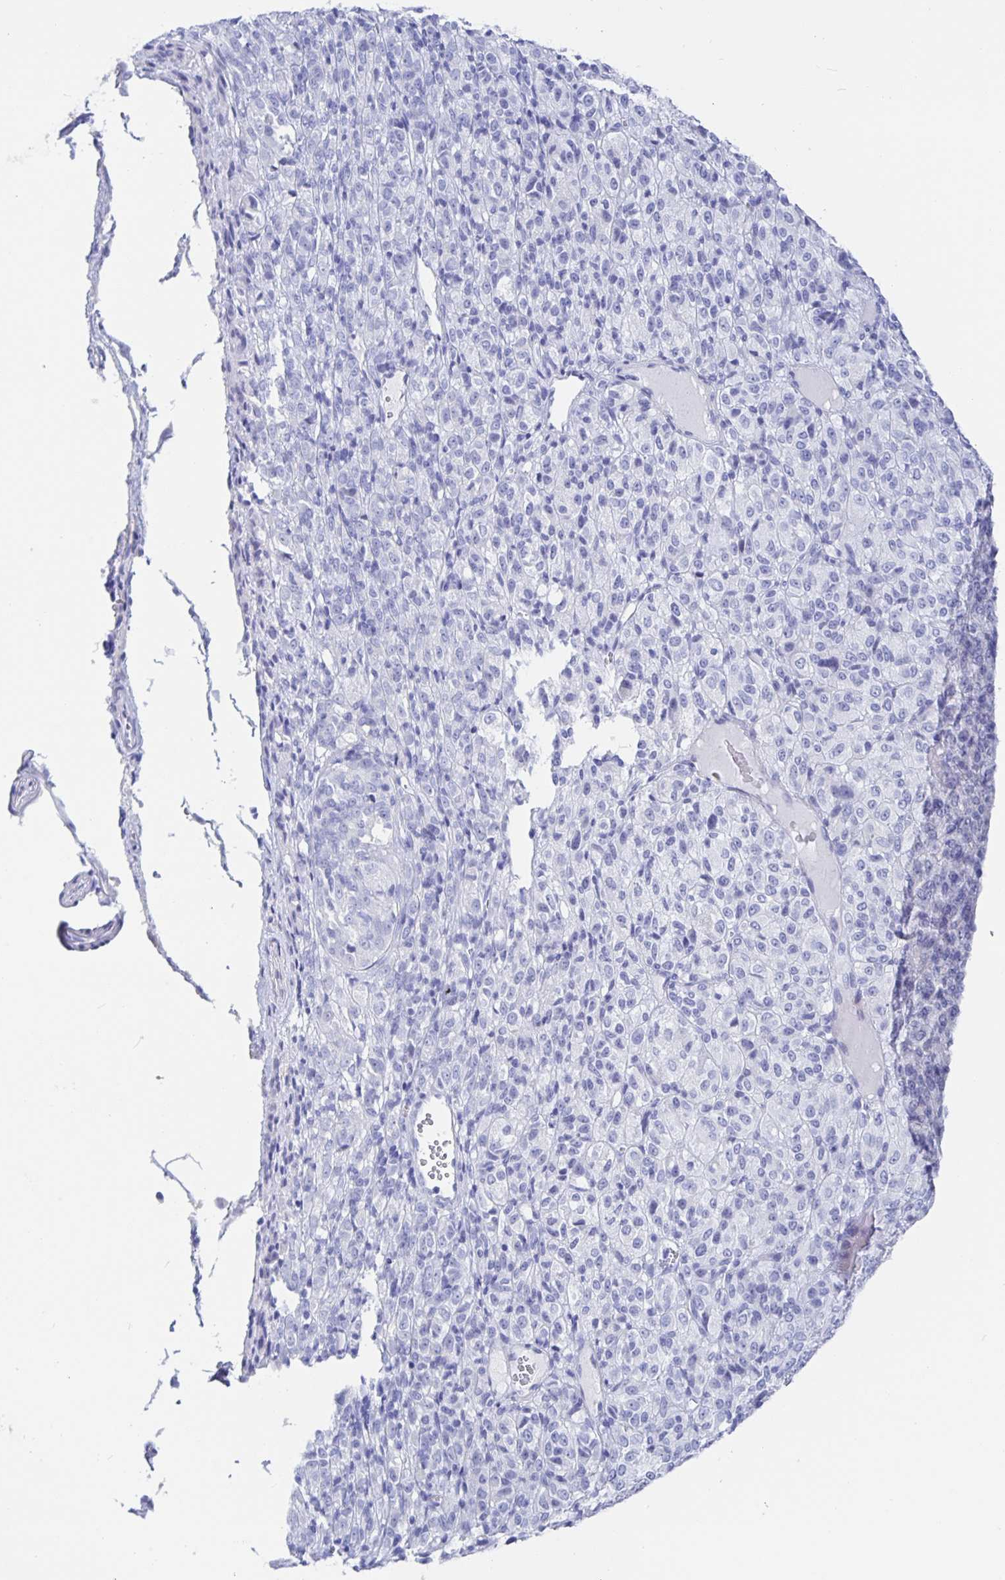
{"staining": {"intensity": "negative", "quantity": "none", "location": "none"}, "tissue": "melanoma", "cell_type": "Tumor cells", "image_type": "cancer", "snomed": [{"axis": "morphology", "description": "Malignant melanoma, Metastatic site"}, {"axis": "topography", "description": "Brain"}], "caption": "Tumor cells are negative for brown protein staining in melanoma. (DAB immunohistochemistry (IHC) visualized using brightfield microscopy, high magnification).", "gene": "KCNH6", "patient": {"sex": "female", "age": 56}}